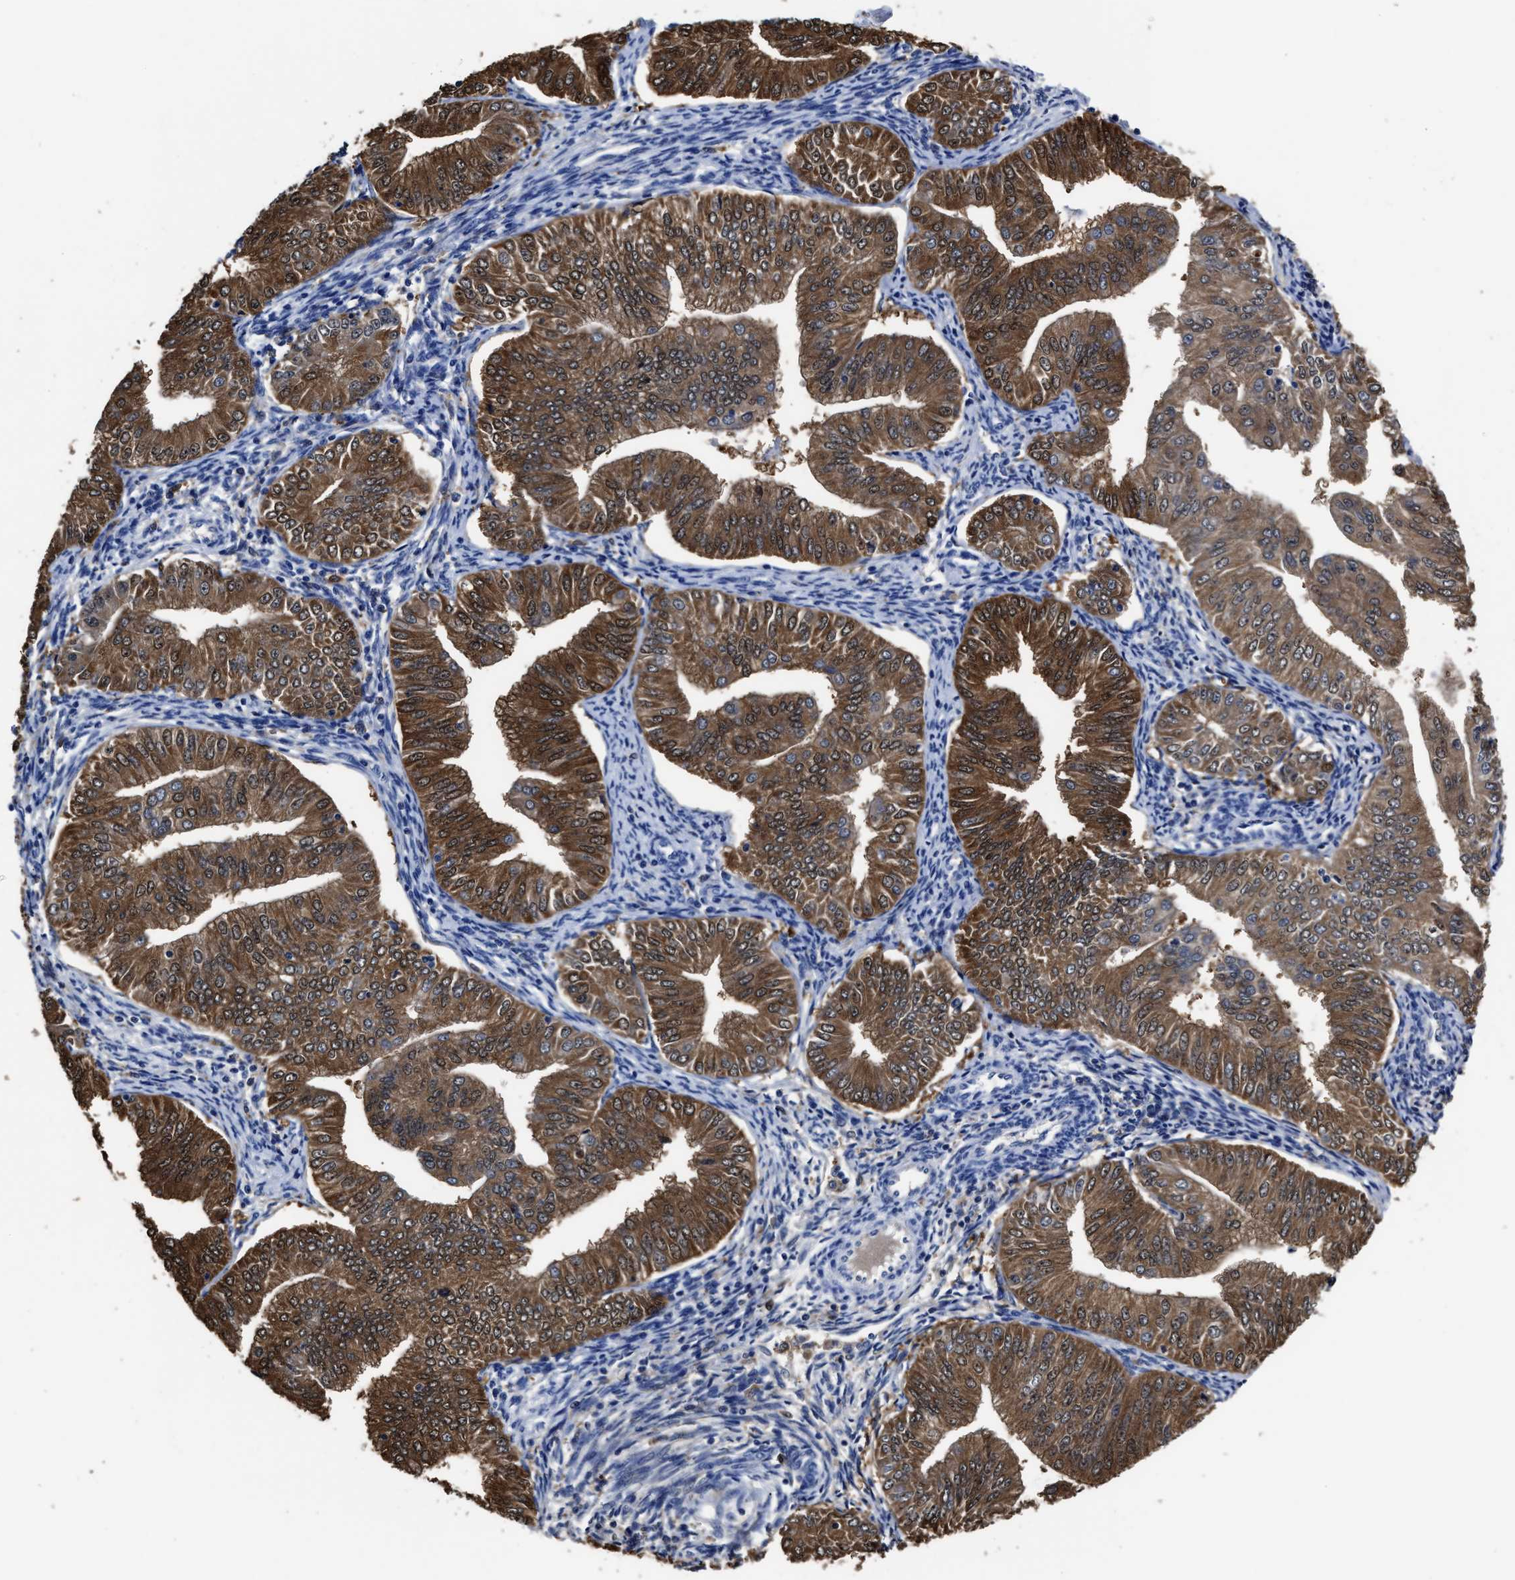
{"staining": {"intensity": "strong", "quantity": ">75%", "location": "cytoplasmic/membranous"}, "tissue": "endometrial cancer", "cell_type": "Tumor cells", "image_type": "cancer", "snomed": [{"axis": "morphology", "description": "Normal tissue, NOS"}, {"axis": "morphology", "description": "Adenocarcinoma, NOS"}, {"axis": "topography", "description": "Endometrium"}], "caption": "Protein expression analysis of endometrial cancer (adenocarcinoma) exhibits strong cytoplasmic/membranous expression in about >75% of tumor cells.", "gene": "PRPF4B", "patient": {"sex": "female", "age": 53}}